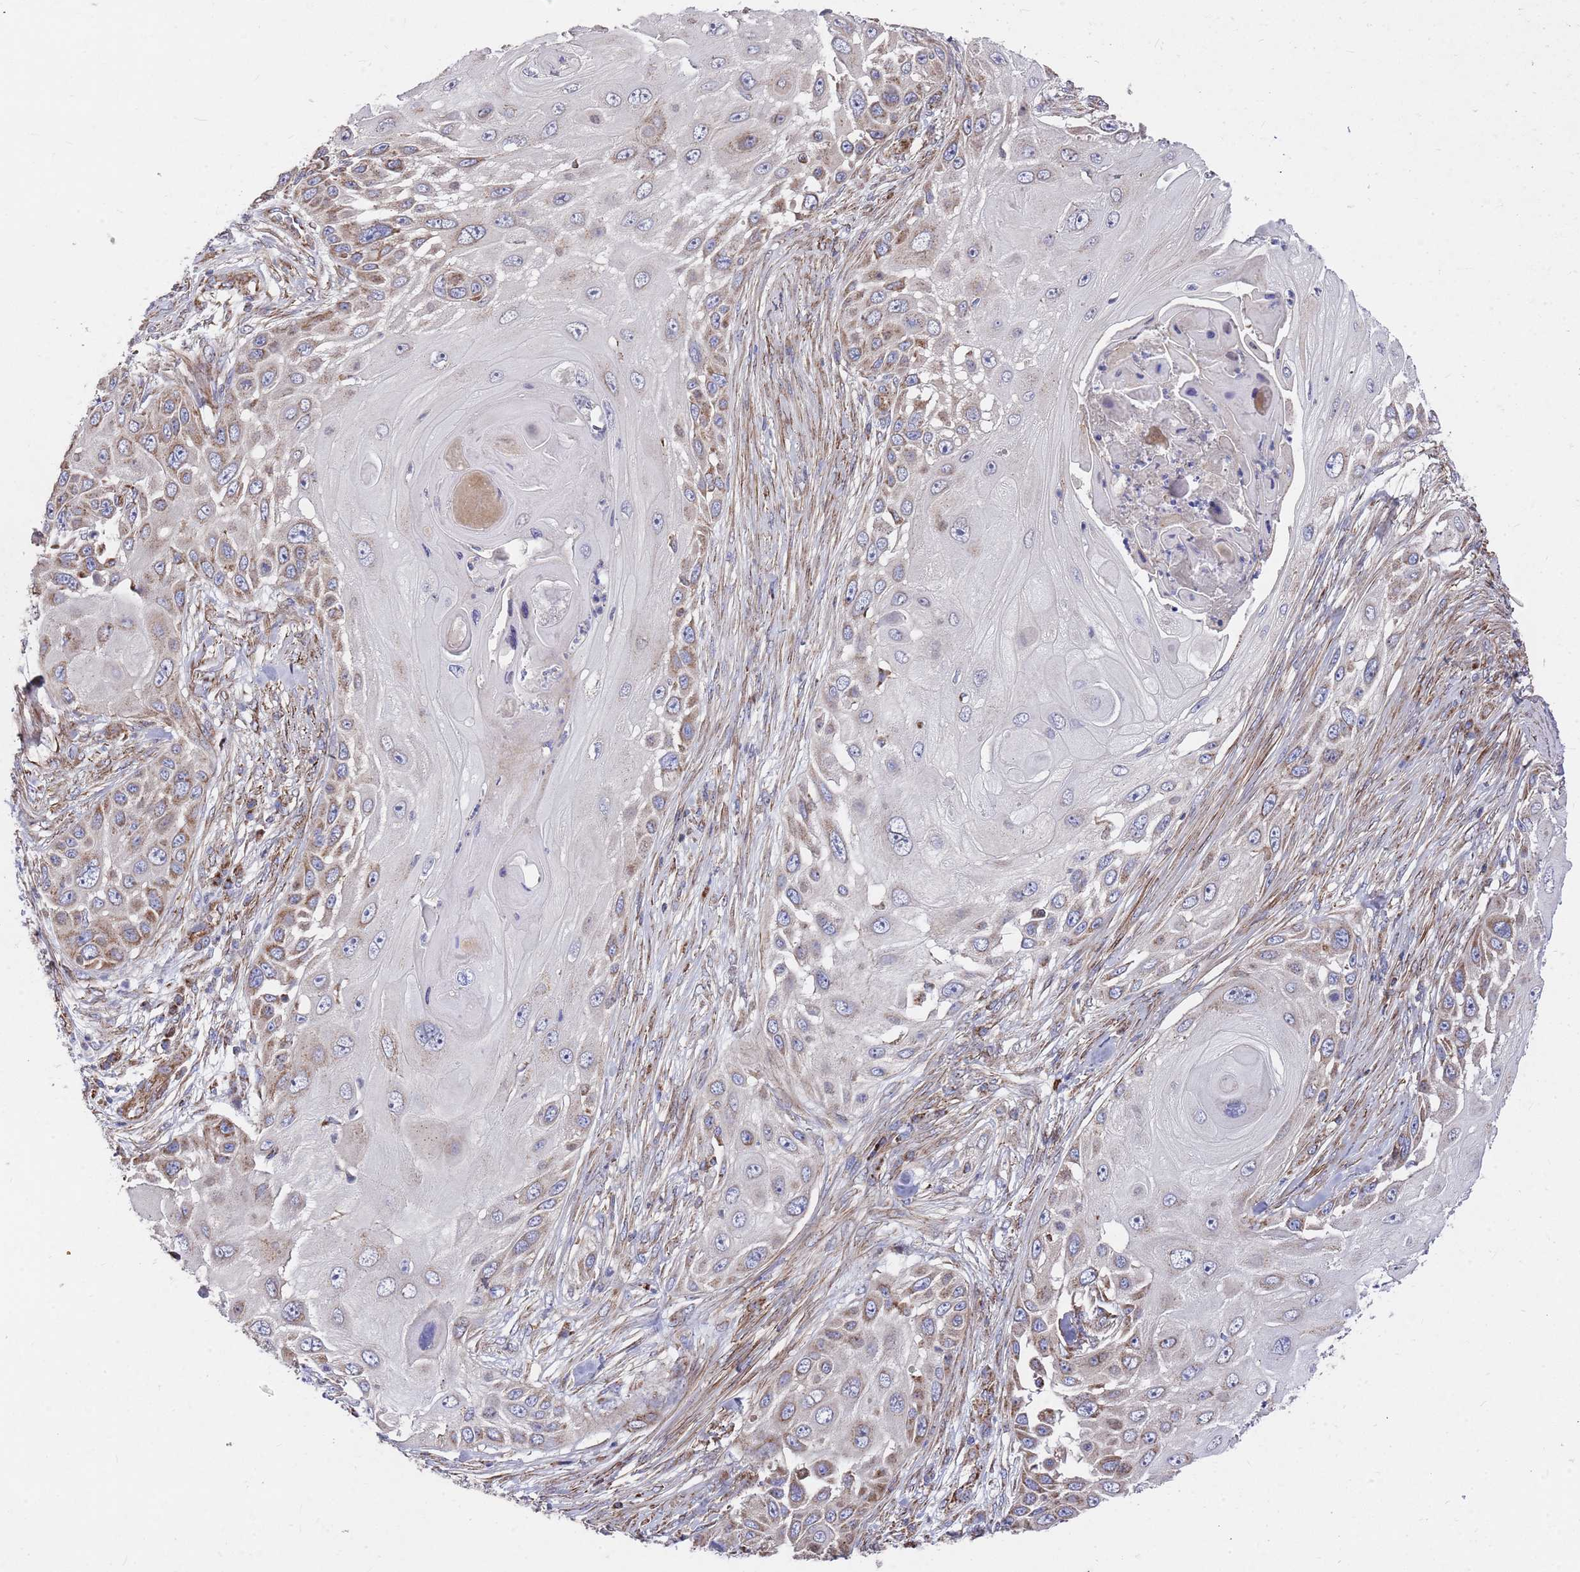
{"staining": {"intensity": "moderate", "quantity": "25%-75%", "location": "cytoplasmic/membranous"}, "tissue": "skin cancer", "cell_type": "Tumor cells", "image_type": "cancer", "snomed": [{"axis": "morphology", "description": "Squamous cell carcinoma, NOS"}, {"axis": "topography", "description": "Skin"}], "caption": "Protein expression analysis of human skin cancer (squamous cell carcinoma) reveals moderate cytoplasmic/membranous expression in about 25%-75% of tumor cells.", "gene": "WDFY3", "patient": {"sex": "female", "age": 44}}